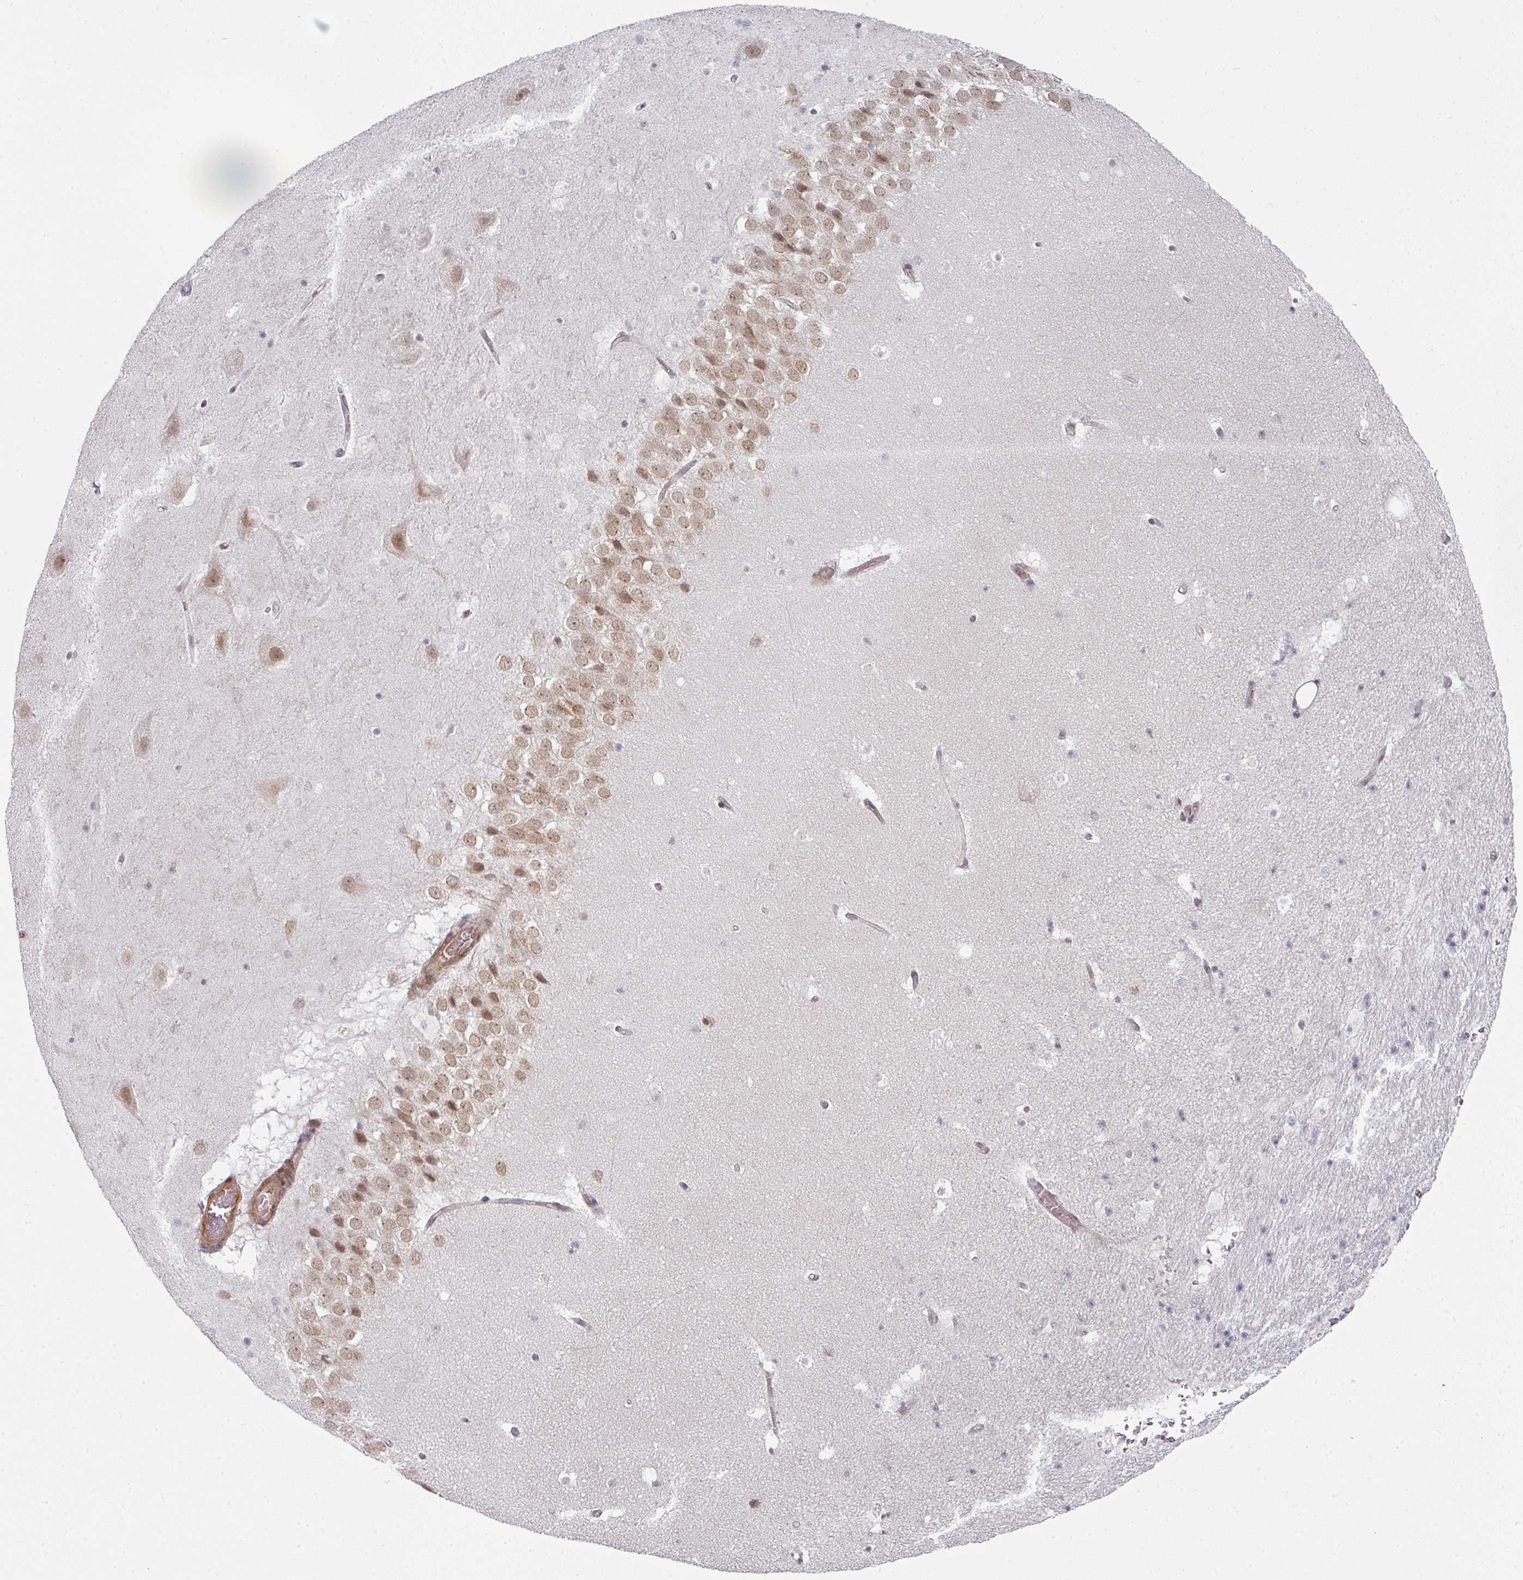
{"staining": {"intensity": "negative", "quantity": "none", "location": "none"}, "tissue": "hippocampus", "cell_type": "Glial cells", "image_type": "normal", "snomed": [{"axis": "morphology", "description": "Normal tissue, NOS"}, {"axis": "topography", "description": "Hippocampus"}], "caption": "A micrograph of human hippocampus is negative for staining in glial cells.", "gene": "TMCC1", "patient": {"sex": "male", "age": 37}}